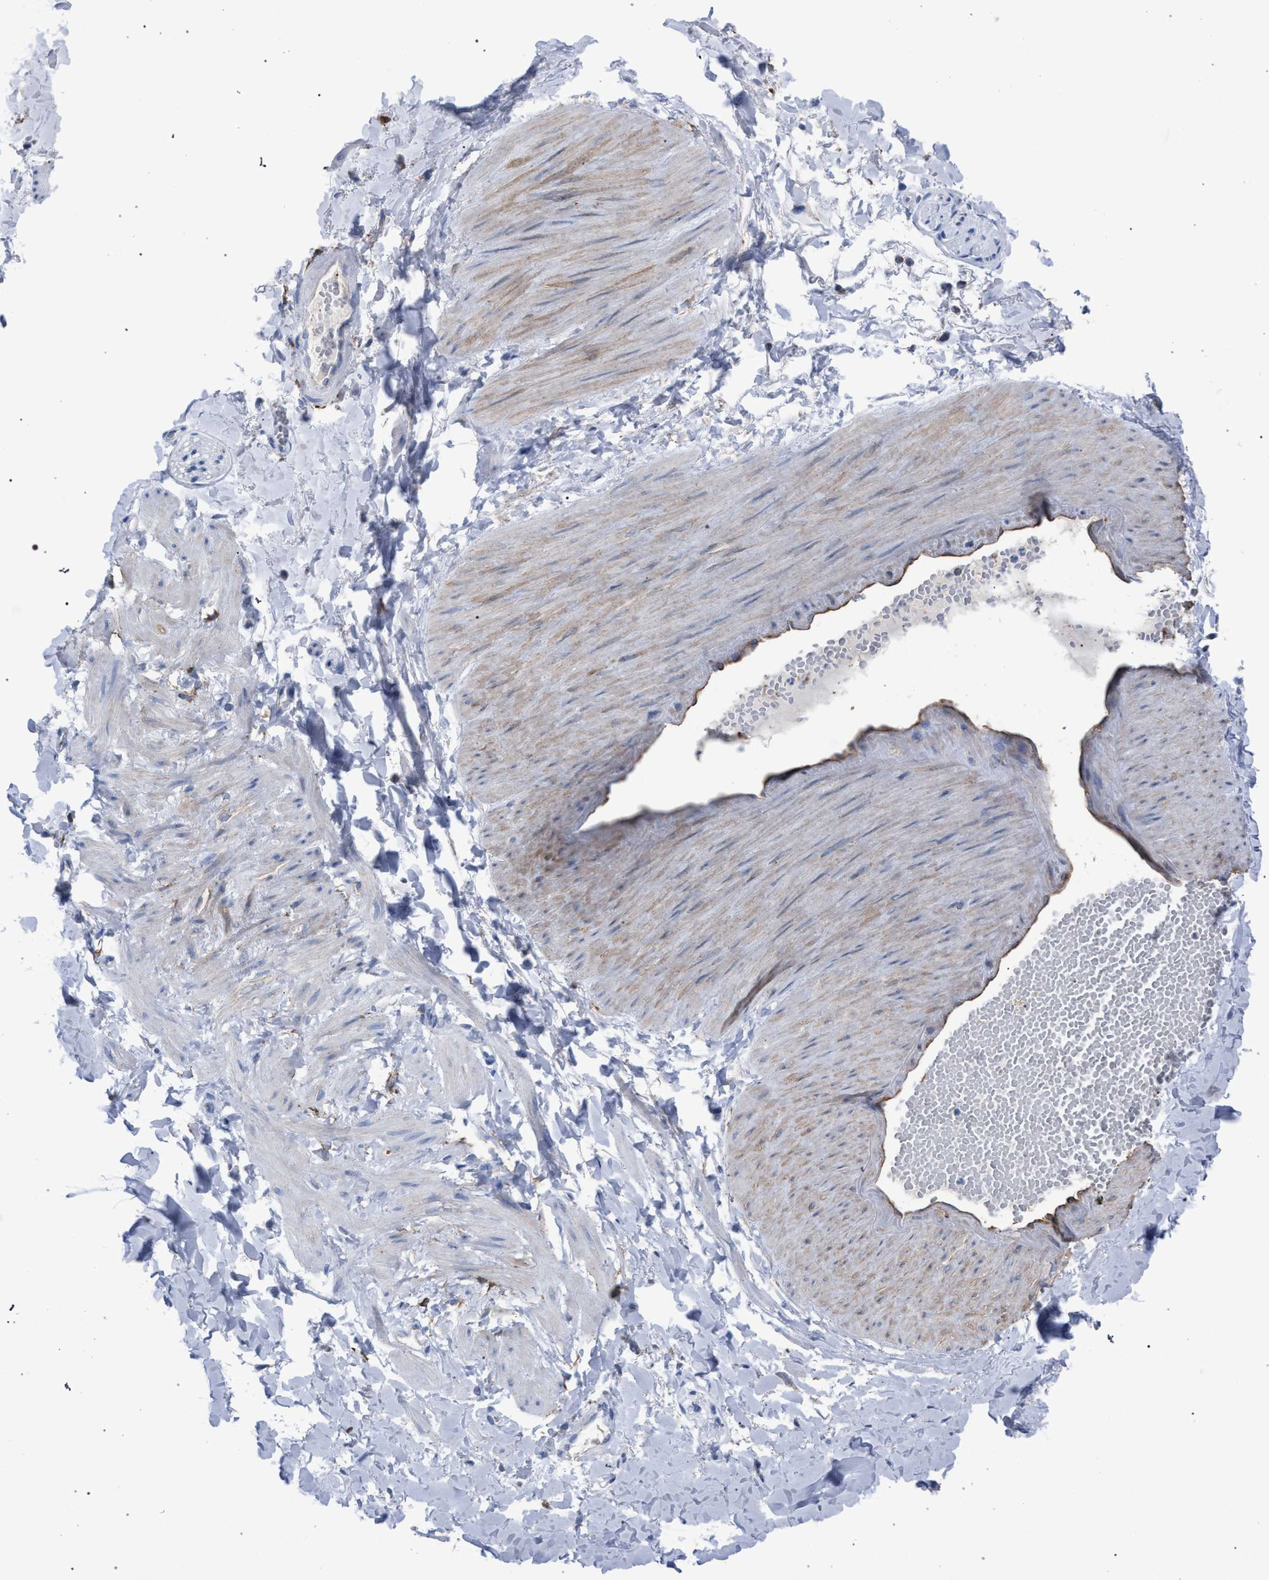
{"staining": {"intensity": "weak", "quantity": "25%-75%", "location": "cytoplasmic/membranous"}, "tissue": "adipose tissue", "cell_type": "Adipocytes", "image_type": "normal", "snomed": [{"axis": "morphology", "description": "Normal tissue, NOS"}, {"axis": "topography", "description": "Adipose tissue"}, {"axis": "topography", "description": "Vascular tissue"}, {"axis": "topography", "description": "Peripheral nerve tissue"}], "caption": "Unremarkable adipose tissue demonstrates weak cytoplasmic/membranous staining in approximately 25%-75% of adipocytes, visualized by immunohistochemistry. Immunohistochemistry stains the protein in brown and the nuclei are stained blue.", "gene": "HSD17B4", "patient": {"sex": "male", "age": 25}}